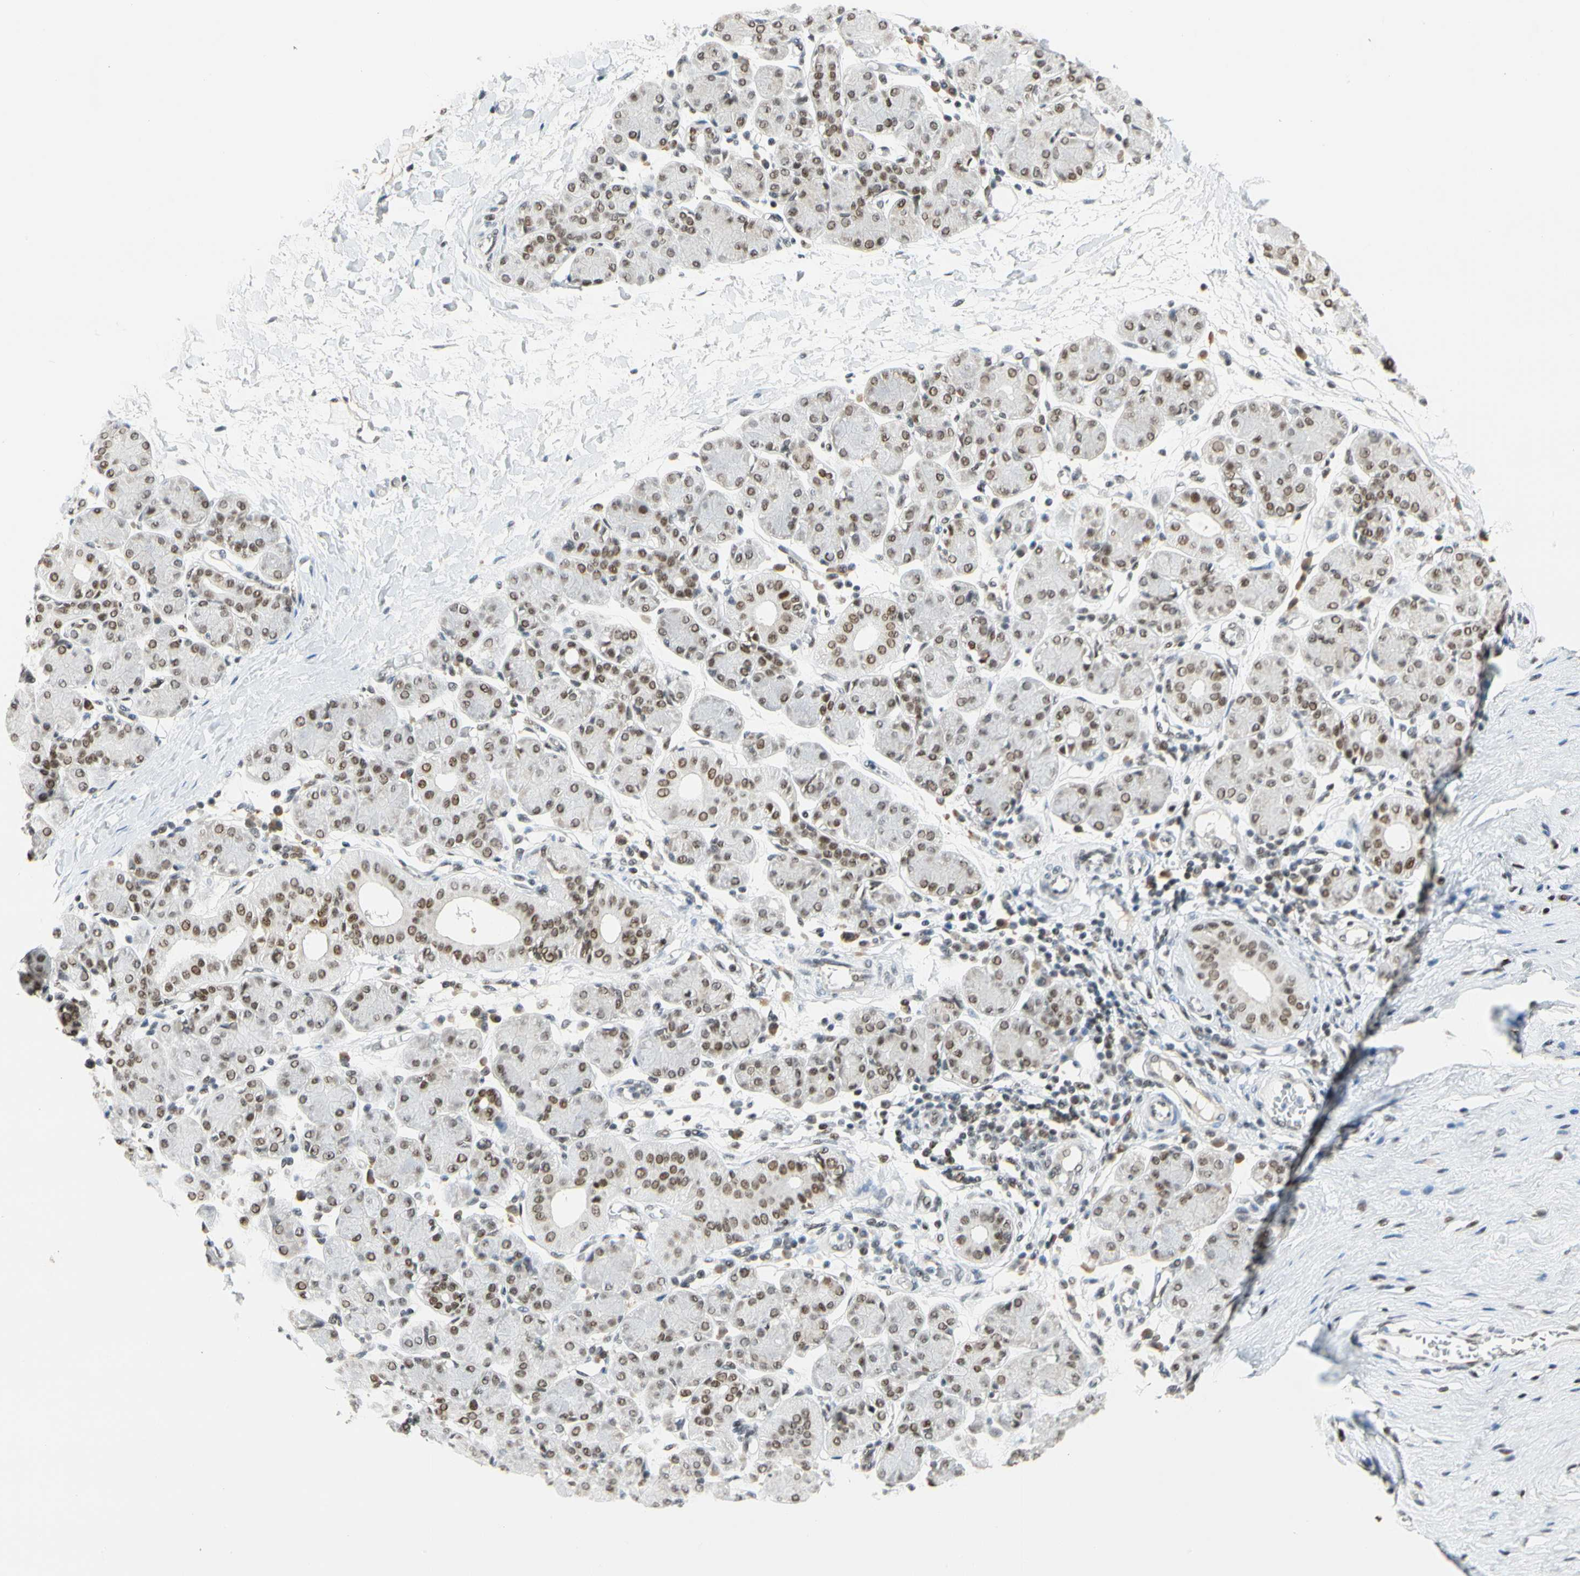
{"staining": {"intensity": "moderate", "quantity": ">75%", "location": "nuclear"}, "tissue": "salivary gland", "cell_type": "Glandular cells", "image_type": "normal", "snomed": [{"axis": "morphology", "description": "Normal tissue, NOS"}, {"axis": "morphology", "description": "Inflammation, NOS"}, {"axis": "topography", "description": "Lymph node"}, {"axis": "topography", "description": "Salivary gland"}], "caption": "Brown immunohistochemical staining in normal human salivary gland shows moderate nuclear expression in about >75% of glandular cells. (Stains: DAB (3,3'-diaminobenzidine) in brown, nuclei in blue, Microscopy: brightfield microscopy at high magnification).", "gene": "ZSCAN16", "patient": {"sex": "male", "age": 3}}